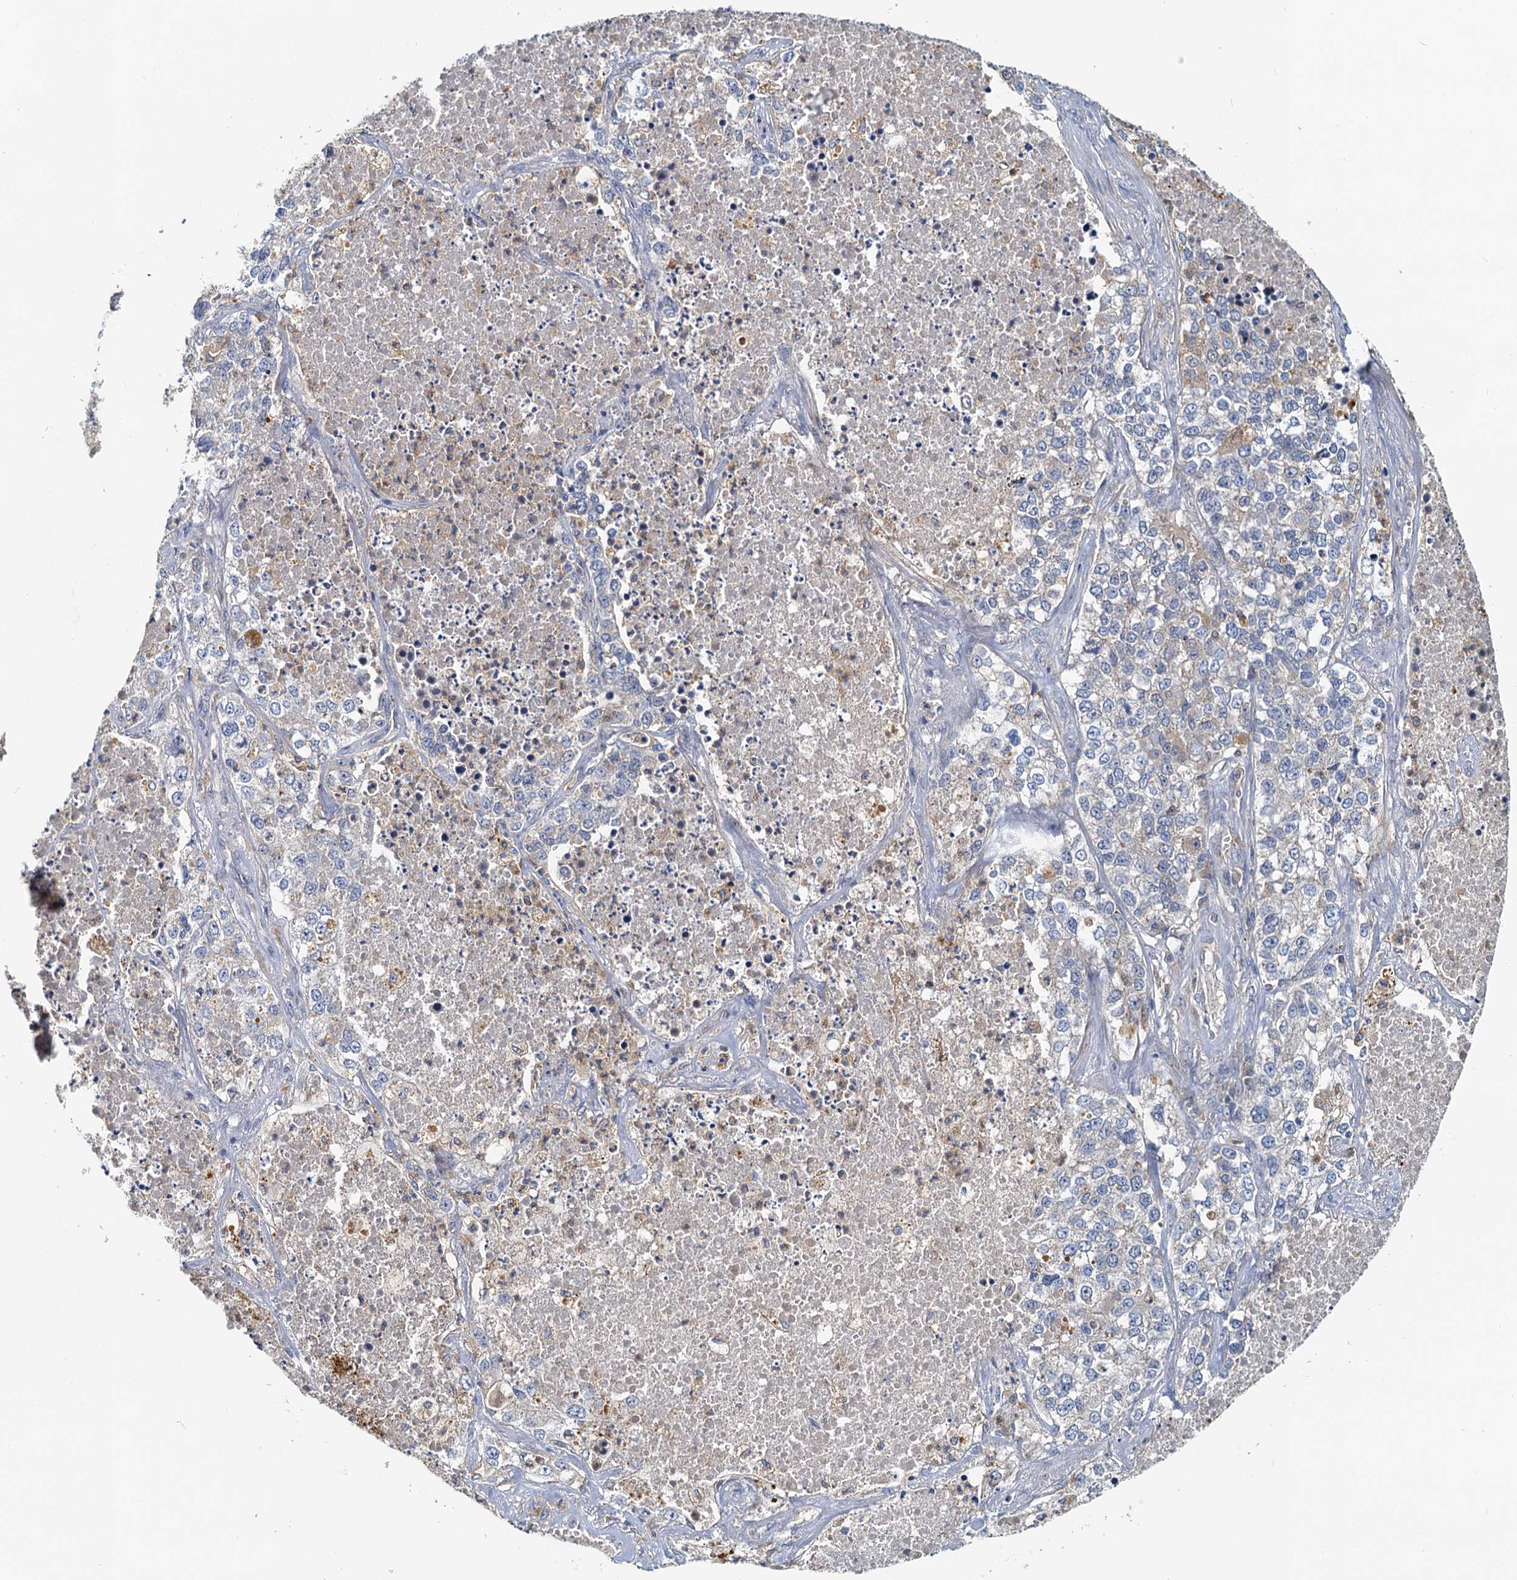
{"staining": {"intensity": "negative", "quantity": "none", "location": "none"}, "tissue": "lung cancer", "cell_type": "Tumor cells", "image_type": "cancer", "snomed": [{"axis": "morphology", "description": "Adenocarcinoma, NOS"}, {"axis": "topography", "description": "Lung"}], "caption": "The immunohistochemistry (IHC) histopathology image has no significant positivity in tumor cells of adenocarcinoma (lung) tissue. Brightfield microscopy of immunohistochemistry stained with DAB (3,3'-diaminobenzidine) (brown) and hematoxylin (blue), captured at high magnification.", "gene": "TOLLIP", "patient": {"sex": "male", "age": 49}}